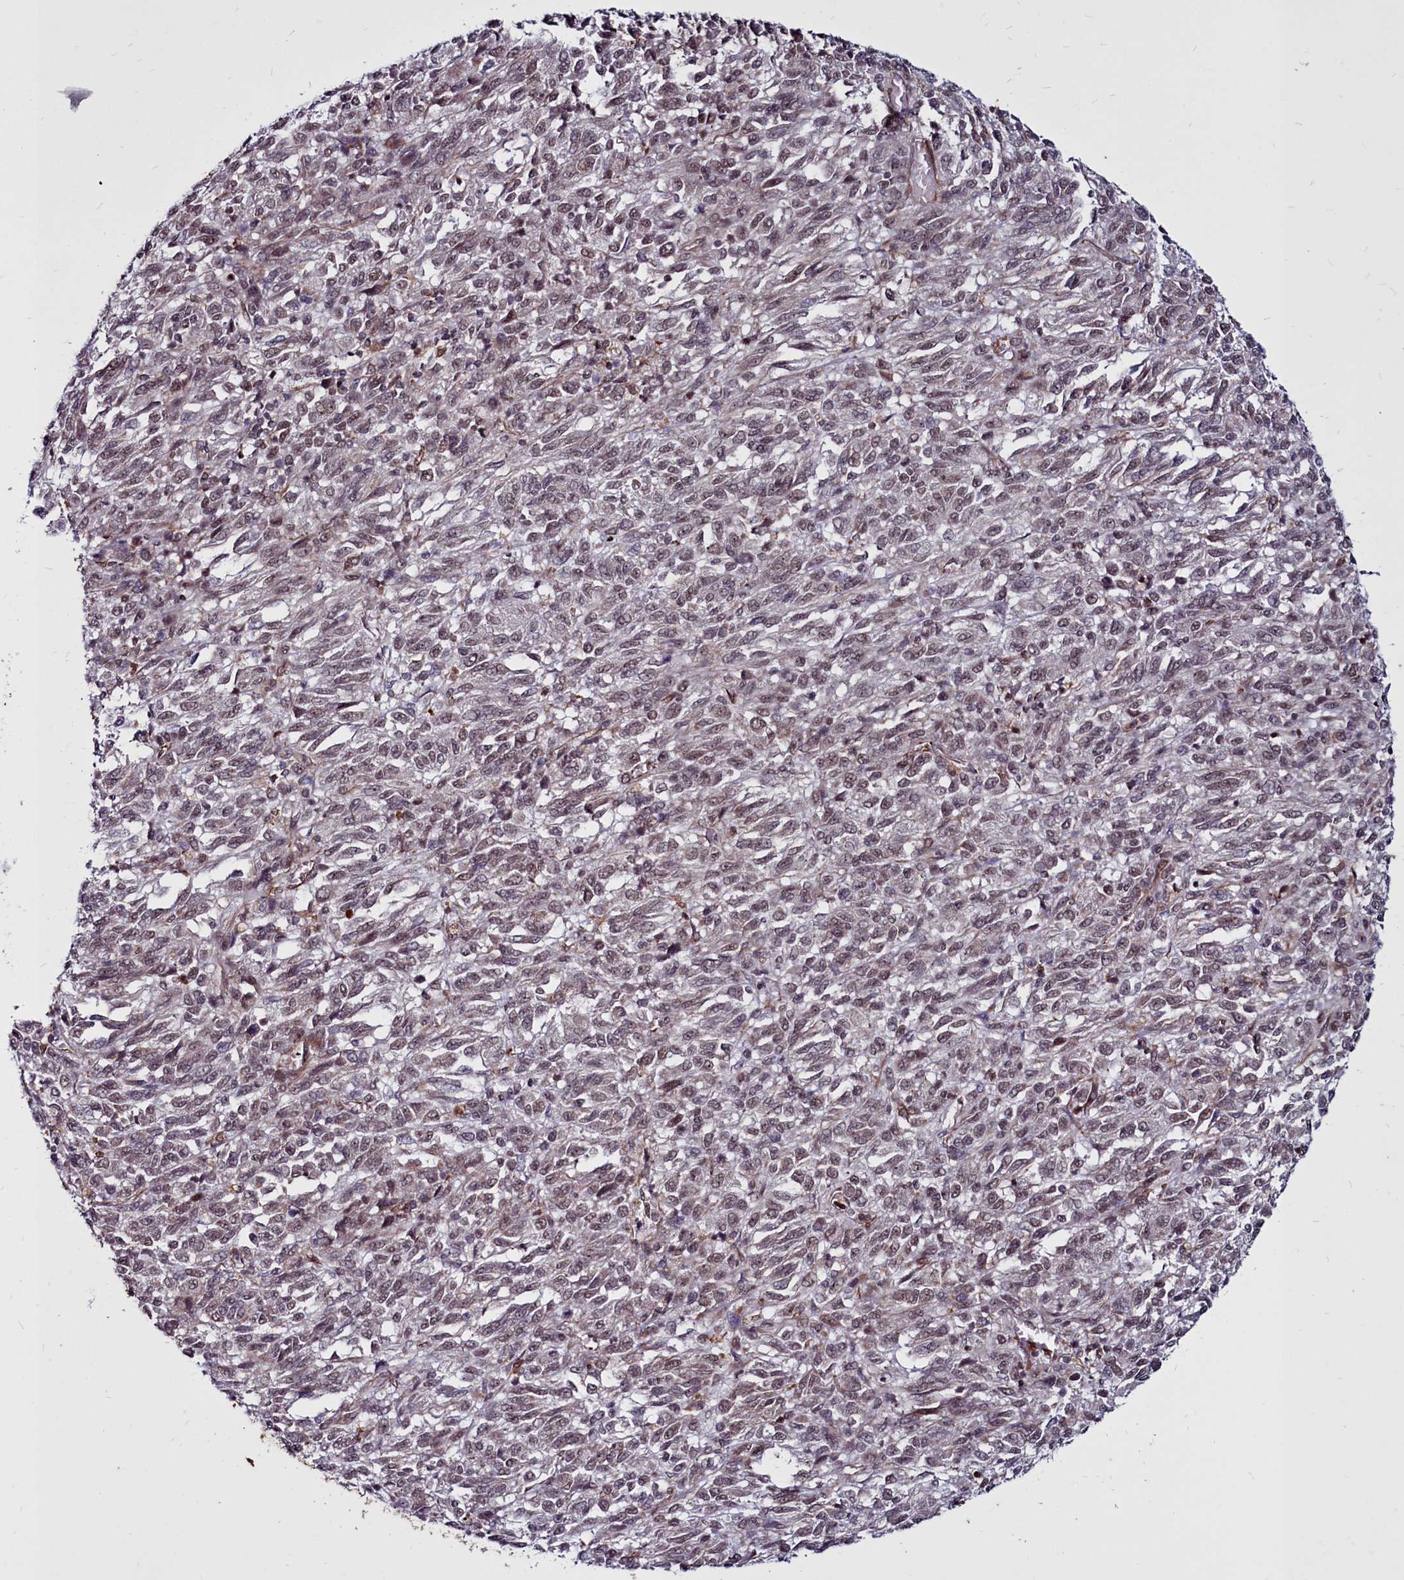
{"staining": {"intensity": "weak", "quantity": "25%-75%", "location": "nuclear"}, "tissue": "melanoma", "cell_type": "Tumor cells", "image_type": "cancer", "snomed": [{"axis": "morphology", "description": "Malignant melanoma, Metastatic site"}, {"axis": "topography", "description": "Lung"}], "caption": "Immunohistochemical staining of melanoma reveals low levels of weak nuclear protein positivity in approximately 25%-75% of tumor cells.", "gene": "CLK3", "patient": {"sex": "male", "age": 64}}